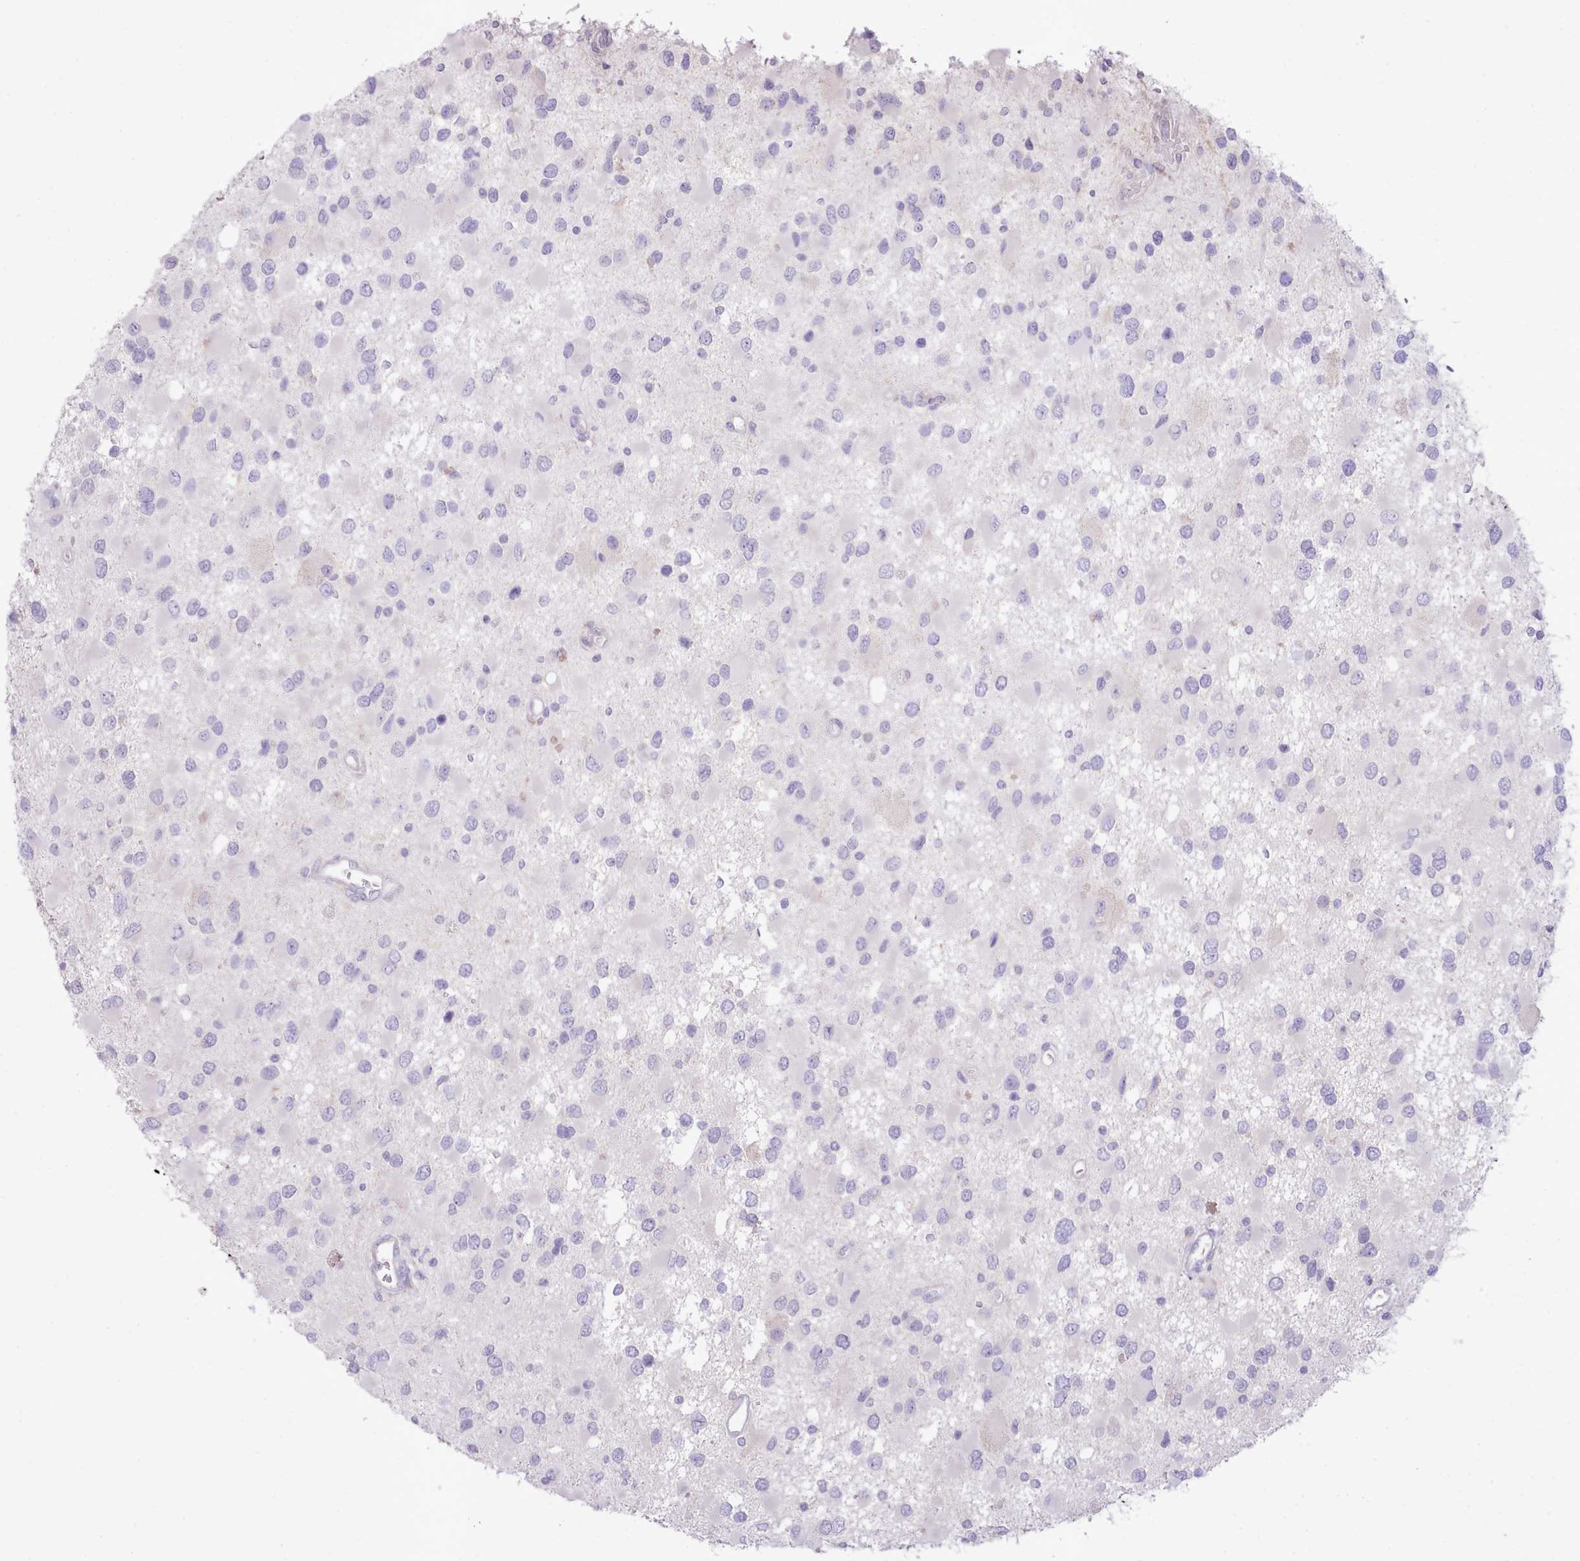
{"staining": {"intensity": "negative", "quantity": "none", "location": "none"}, "tissue": "glioma", "cell_type": "Tumor cells", "image_type": "cancer", "snomed": [{"axis": "morphology", "description": "Glioma, malignant, High grade"}, {"axis": "topography", "description": "Brain"}], "caption": "Immunohistochemical staining of human malignant glioma (high-grade) exhibits no significant positivity in tumor cells.", "gene": "CCL1", "patient": {"sex": "male", "age": 53}}